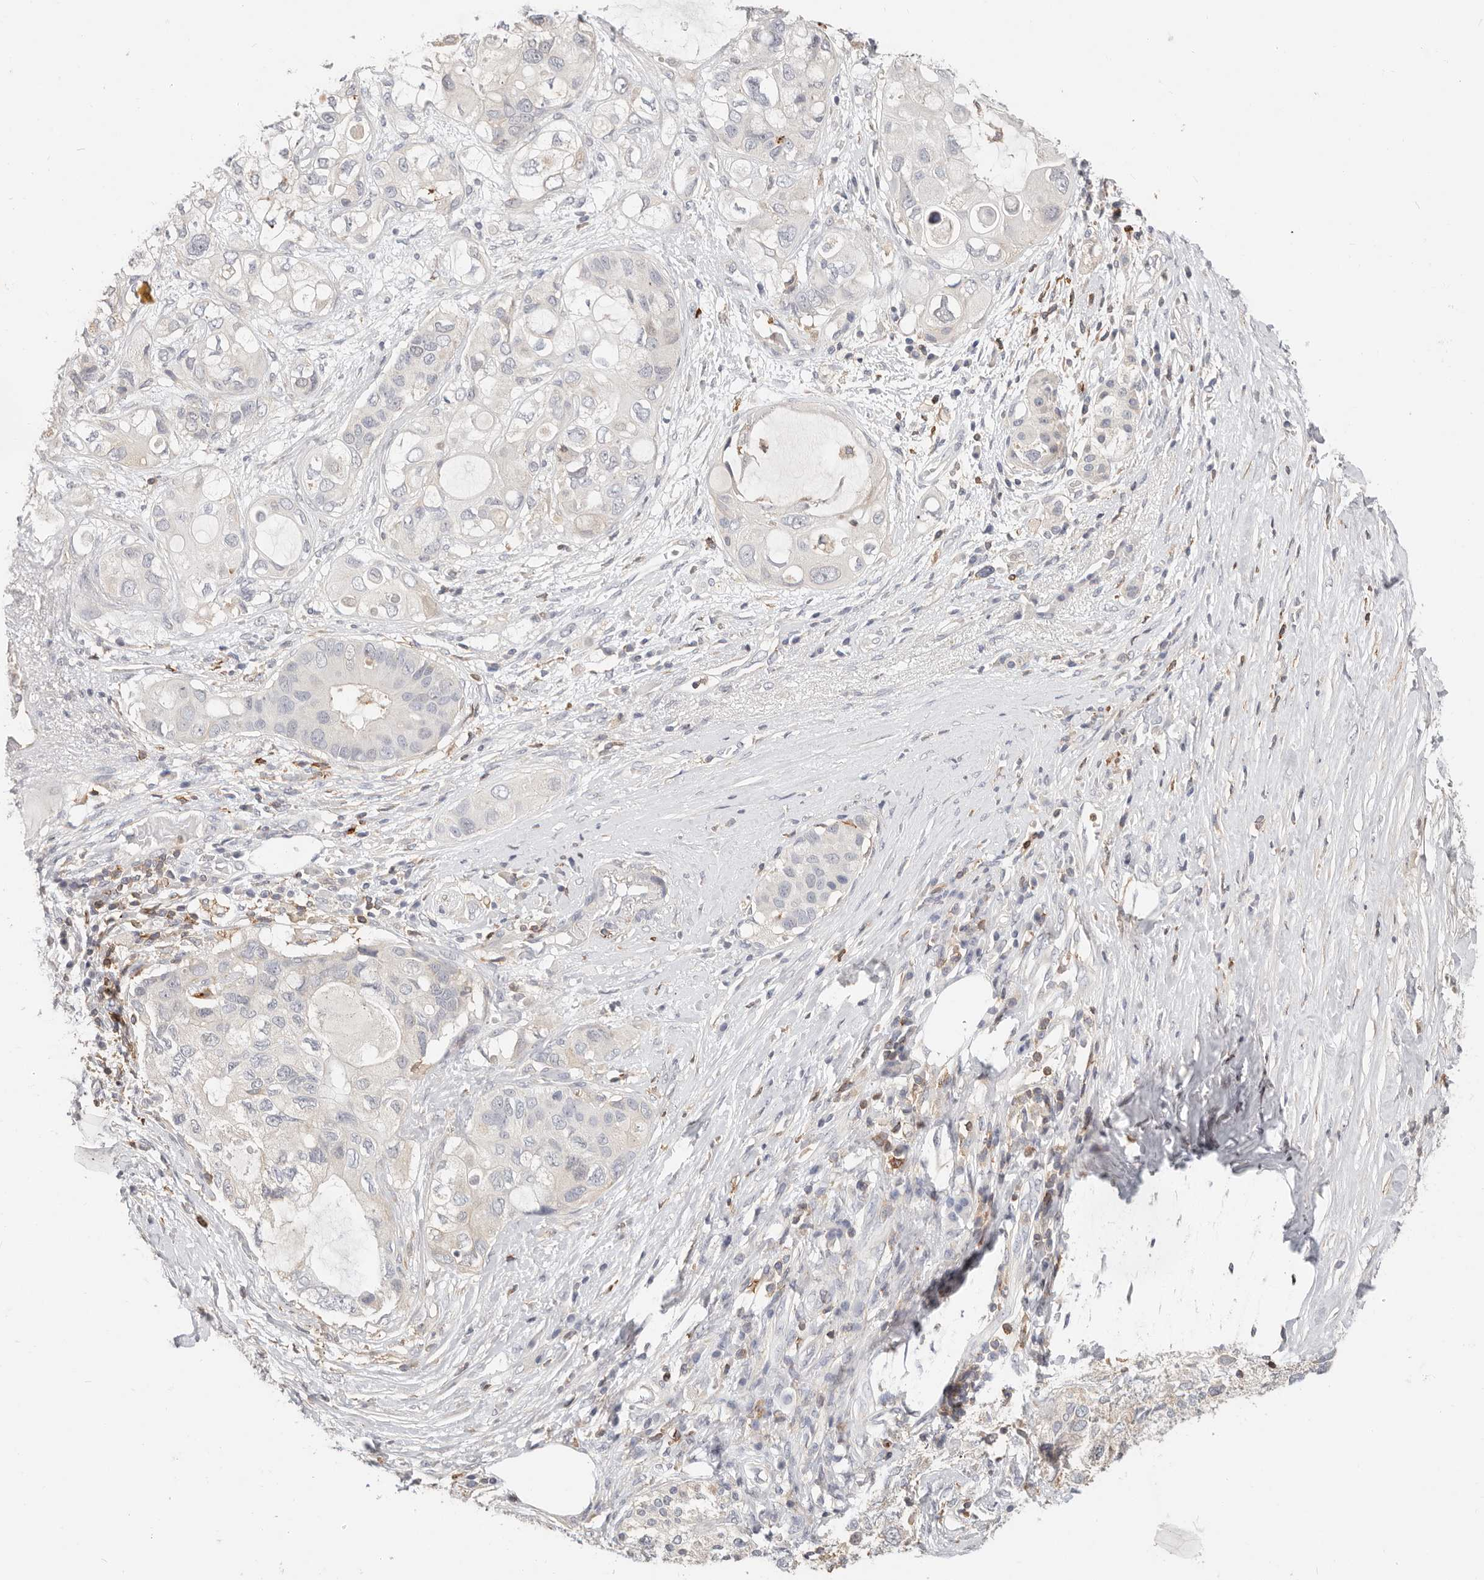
{"staining": {"intensity": "negative", "quantity": "none", "location": "none"}, "tissue": "pancreatic cancer", "cell_type": "Tumor cells", "image_type": "cancer", "snomed": [{"axis": "morphology", "description": "Adenocarcinoma, NOS"}, {"axis": "topography", "description": "Pancreas"}], "caption": "Protein analysis of pancreatic cancer (adenocarcinoma) displays no significant expression in tumor cells.", "gene": "TMEM63B", "patient": {"sex": "female", "age": 56}}